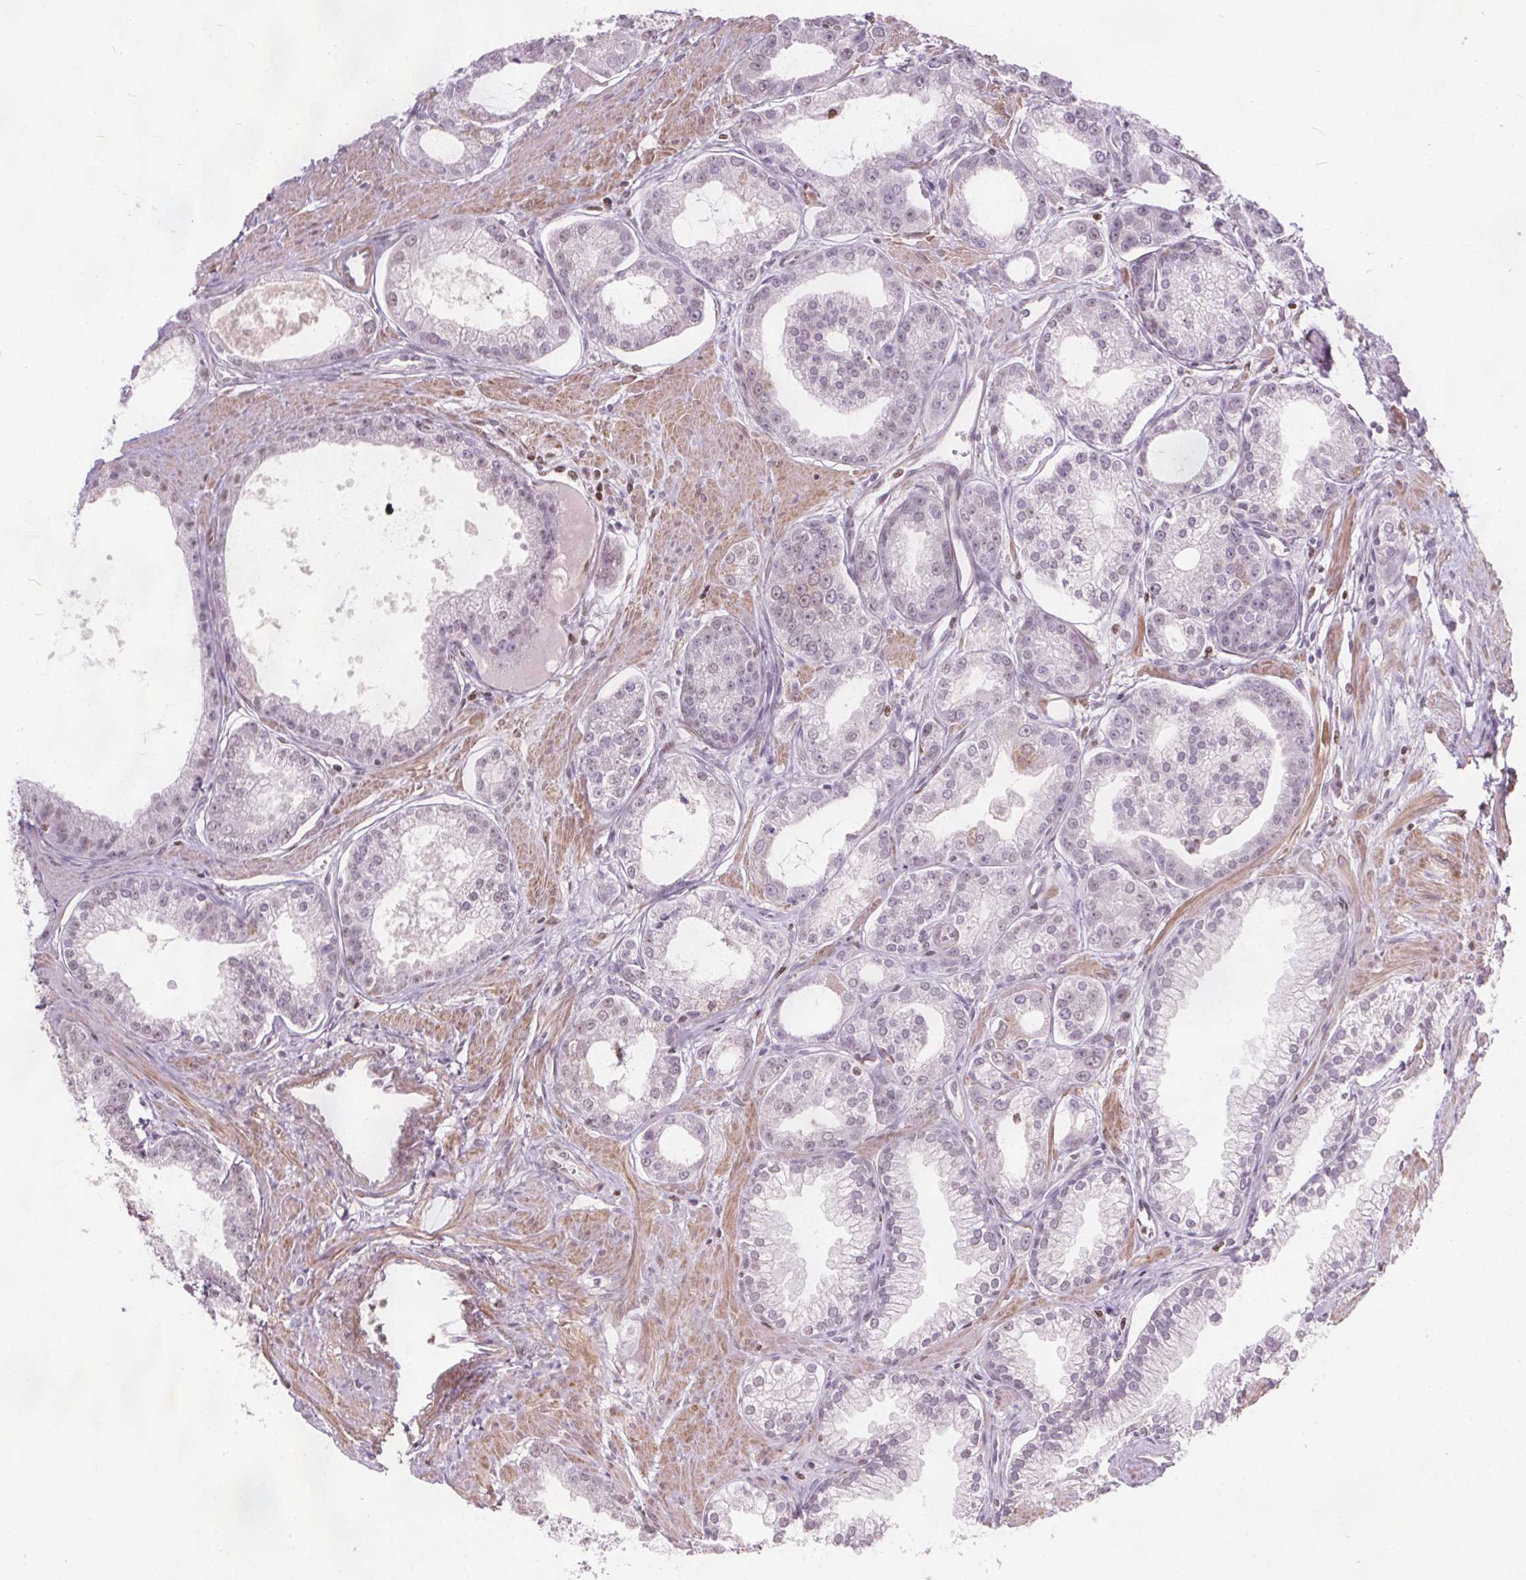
{"staining": {"intensity": "negative", "quantity": "none", "location": "none"}, "tissue": "prostate cancer", "cell_type": "Tumor cells", "image_type": "cancer", "snomed": [{"axis": "morphology", "description": "Adenocarcinoma, NOS"}, {"axis": "topography", "description": "Prostate"}], "caption": "Adenocarcinoma (prostate) was stained to show a protein in brown. There is no significant positivity in tumor cells.", "gene": "ISLR2", "patient": {"sex": "male", "age": 71}}